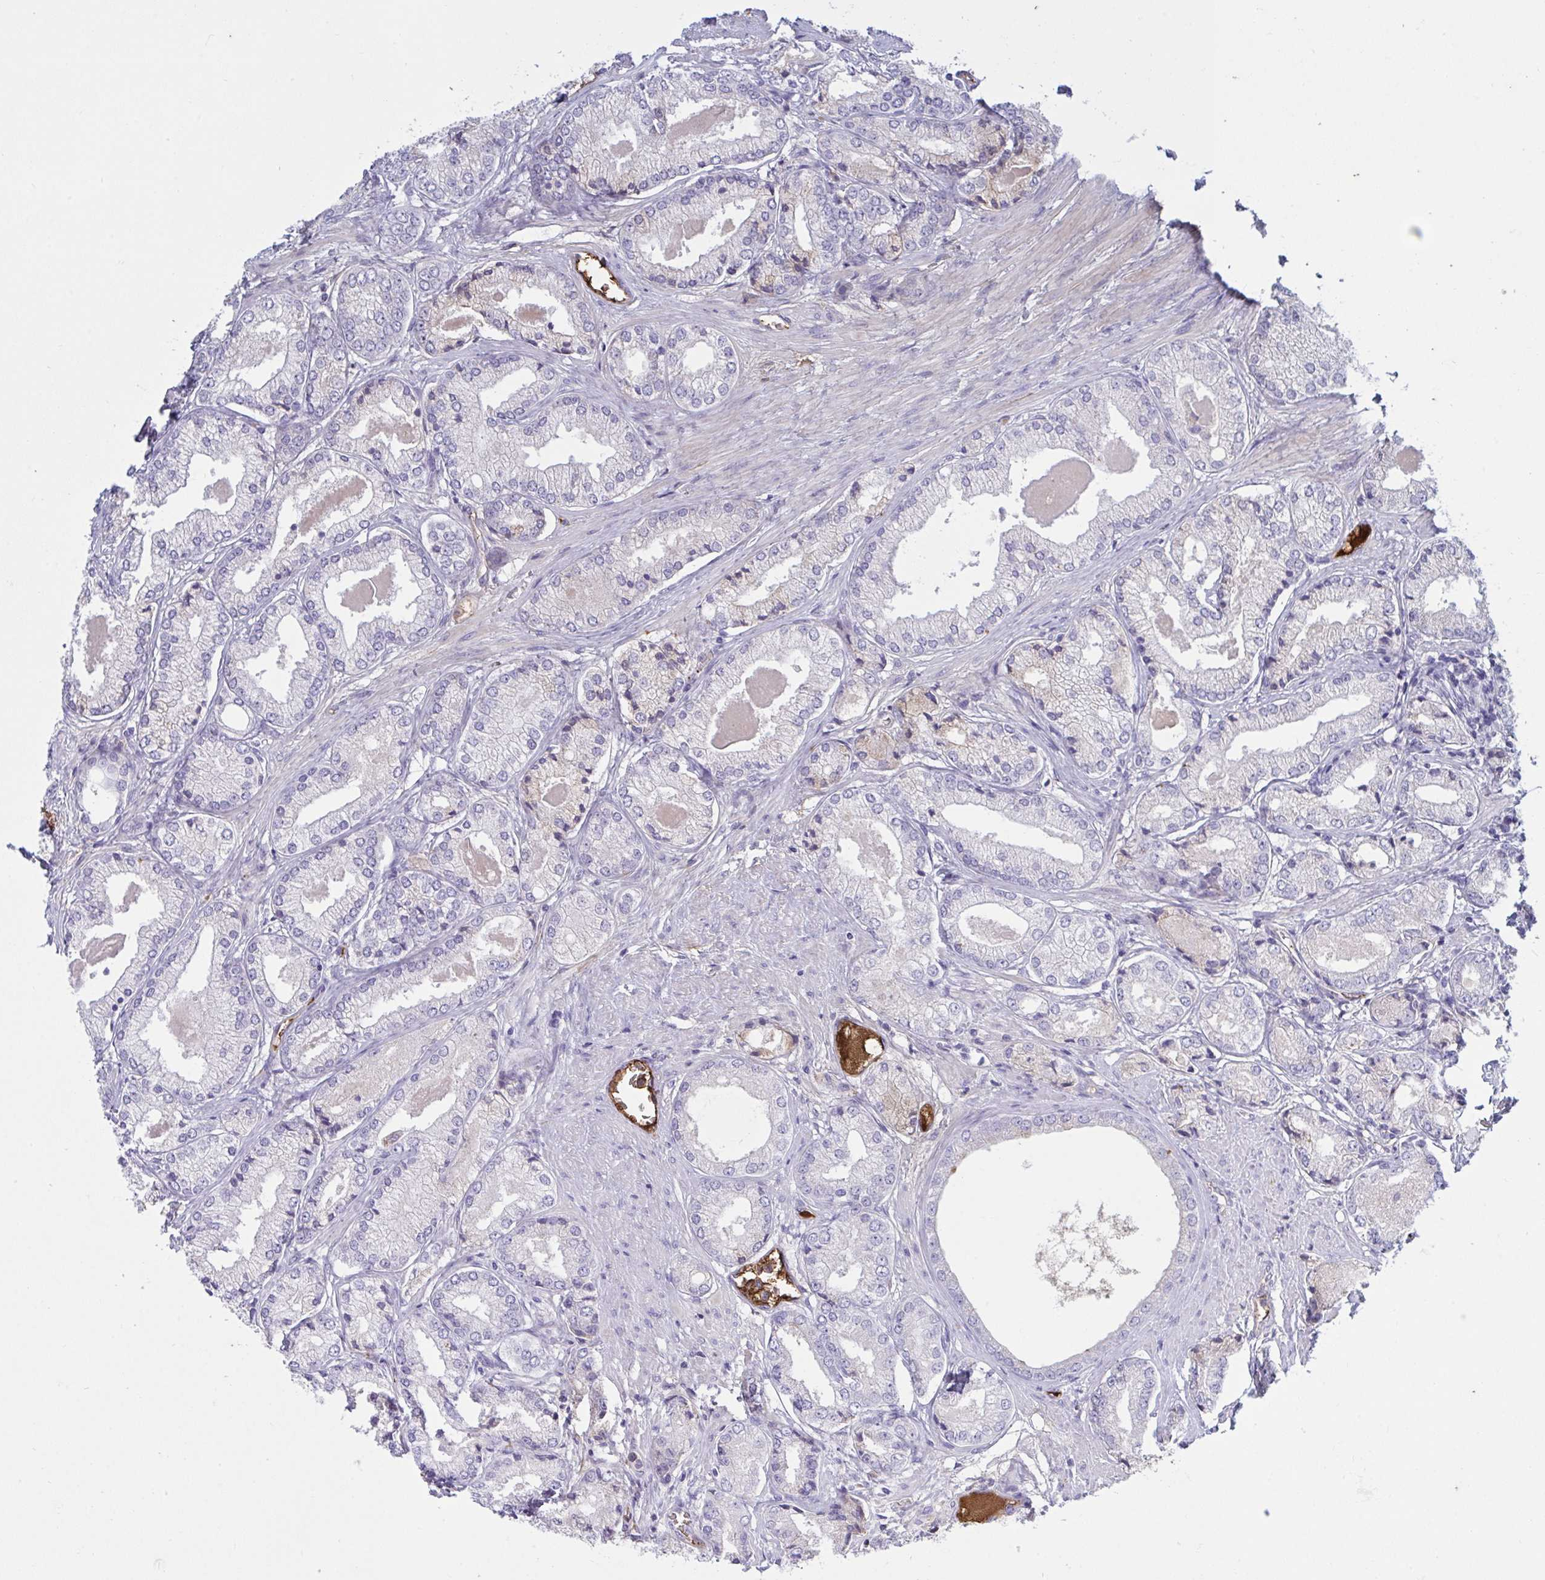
{"staining": {"intensity": "negative", "quantity": "none", "location": "none"}, "tissue": "prostate cancer", "cell_type": "Tumor cells", "image_type": "cancer", "snomed": [{"axis": "morphology", "description": "Adenocarcinoma, NOS"}, {"axis": "morphology", "description": "Adenocarcinoma, Low grade"}, {"axis": "topography", "description": "Prostate"}], "caption": "The photomicrograph displays no significant positivity in tumor cells of adenocarcinoma (prostate).", "gene": "IL1R1", "patient": {"sex": "male", "age": 68}}